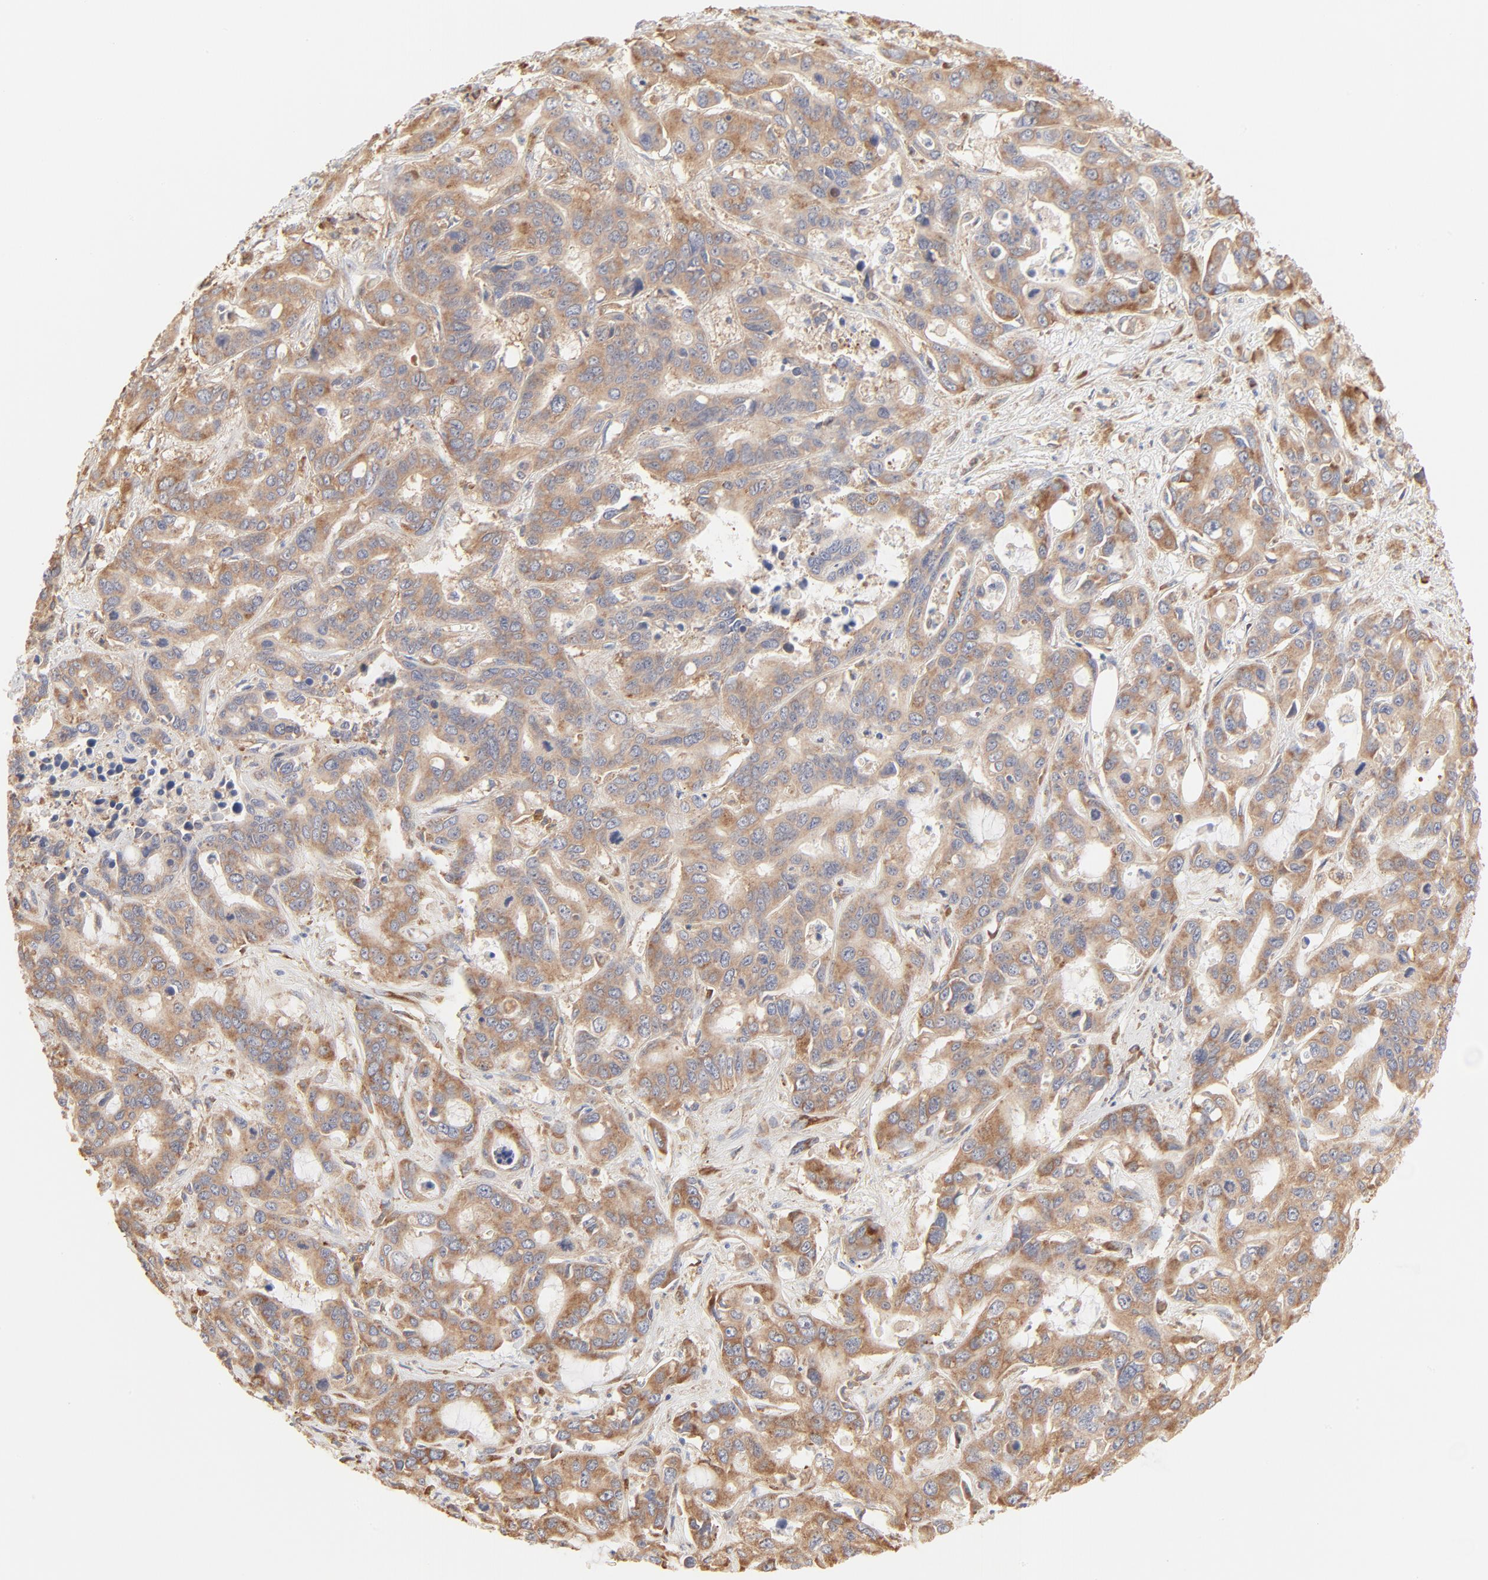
{"staining": {"intensity": "moderate", "quantity": ">75%", "location": "cytoplasmic/membranous"}, "tissue": "liver cancer", "cell_type": "Tumor cells", "image_type": "cancer", "snomed": [{"axis": "morphology", "description": "Cholangiocarcinoma"}, {"axis": "topography", "description": "Liver"}], "caption": "The photomicrograph demonstrates immunohistochemical staining of liver cholangiocarcinoma. There is moderate cytoplasmic/membranous expression is seen in approximately >75% of tumor cells.", "gene": "RPS20", "patient": {"sex": "female", "age": 65}}